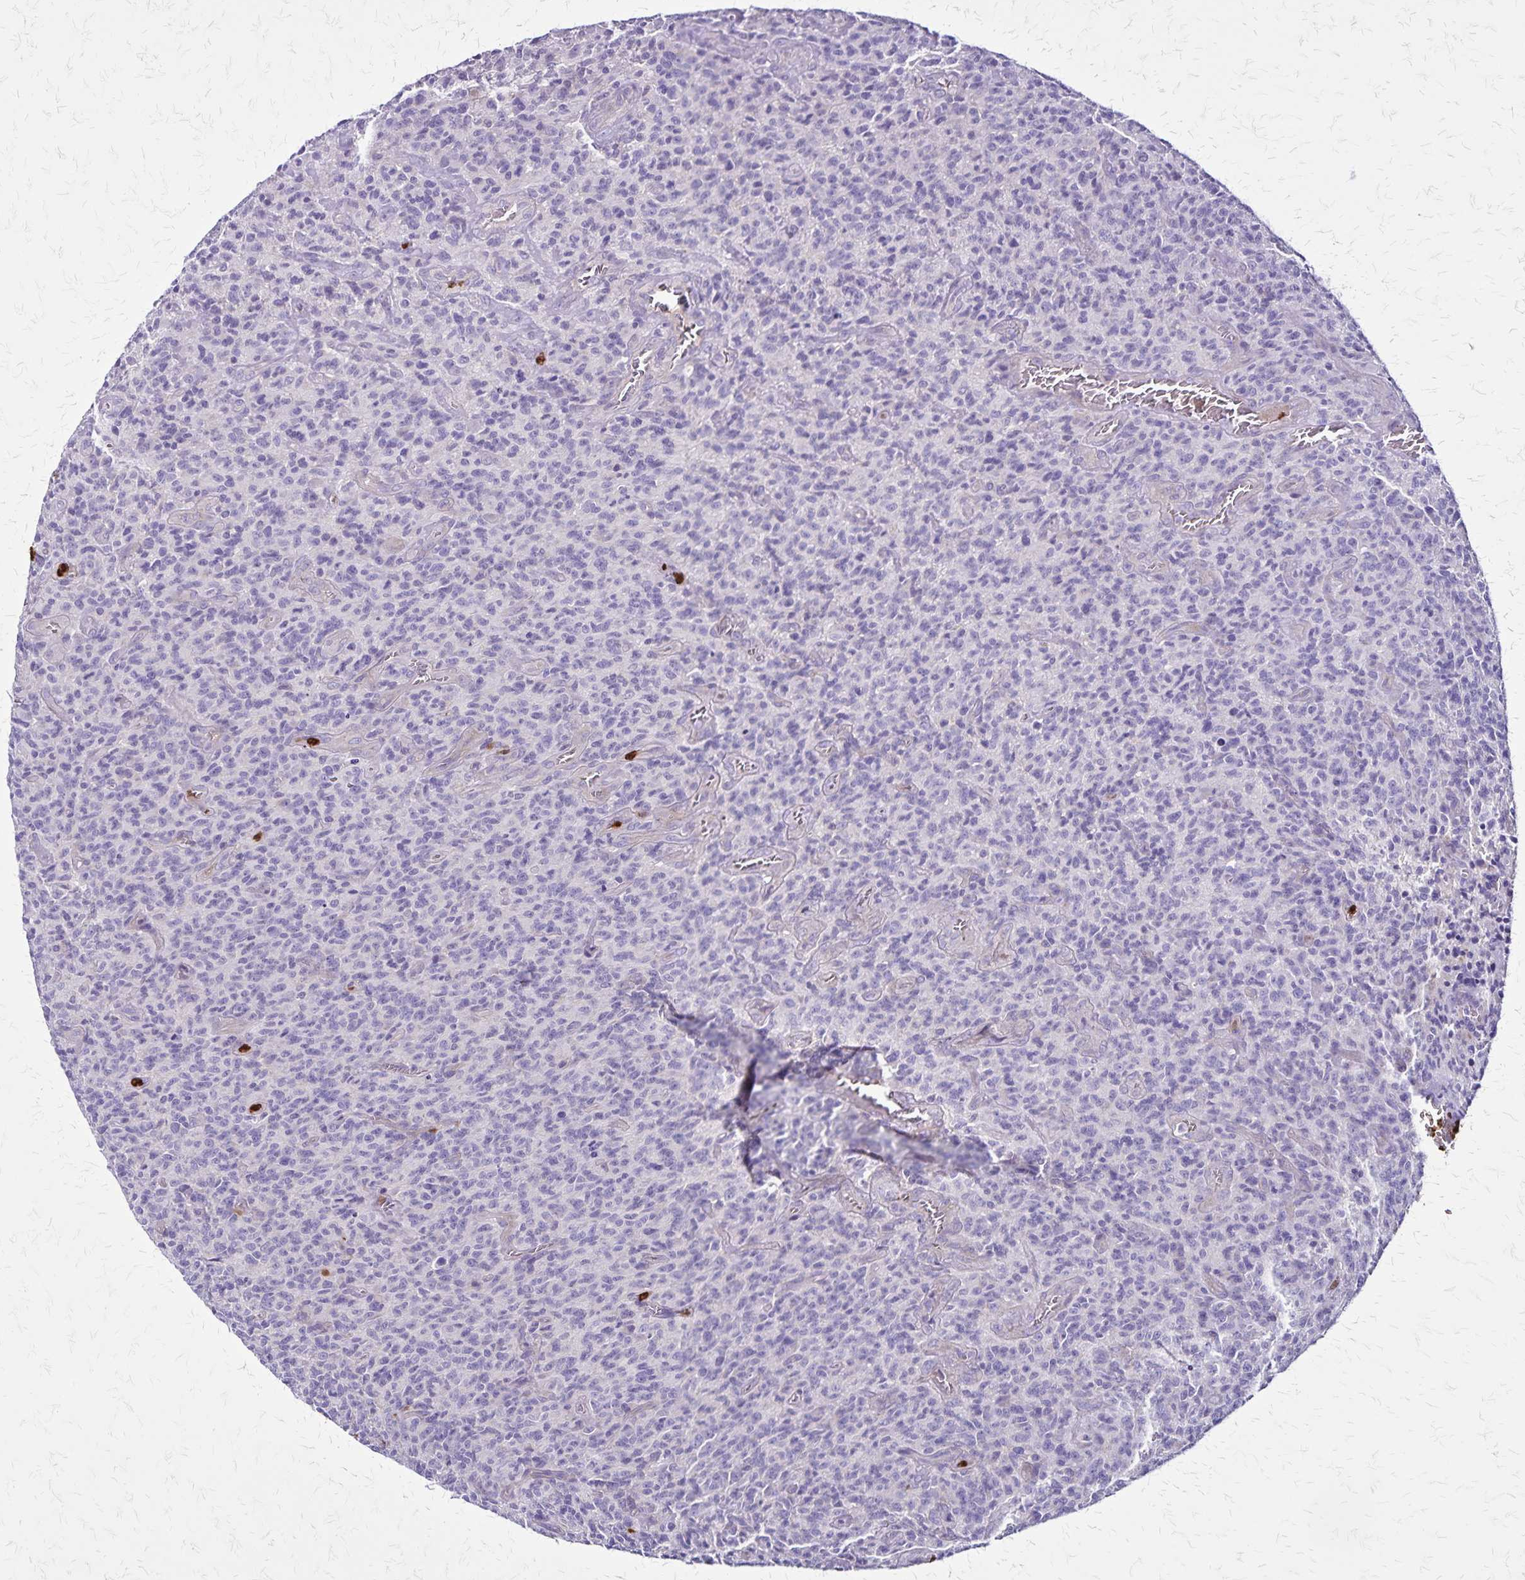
{"staining": {"intensity": "negative", "quantity": "none", "location": "none"}, "tissue": "glioma", "cell_type": "Tumor cells", "image_type": "cancer", "snomed": [{"axis": "morphology", "description": "Glioma, malignant, High grade"}, {"axis": "topography", "description": "Brain"}], "caption": "Malignant high-grade glioma stained for a protein using immunohistochemistry (IHC) shows no positivity tumor cells.", "gene": "ULBP3", "patient": {"sex": "male", "age": 76}}